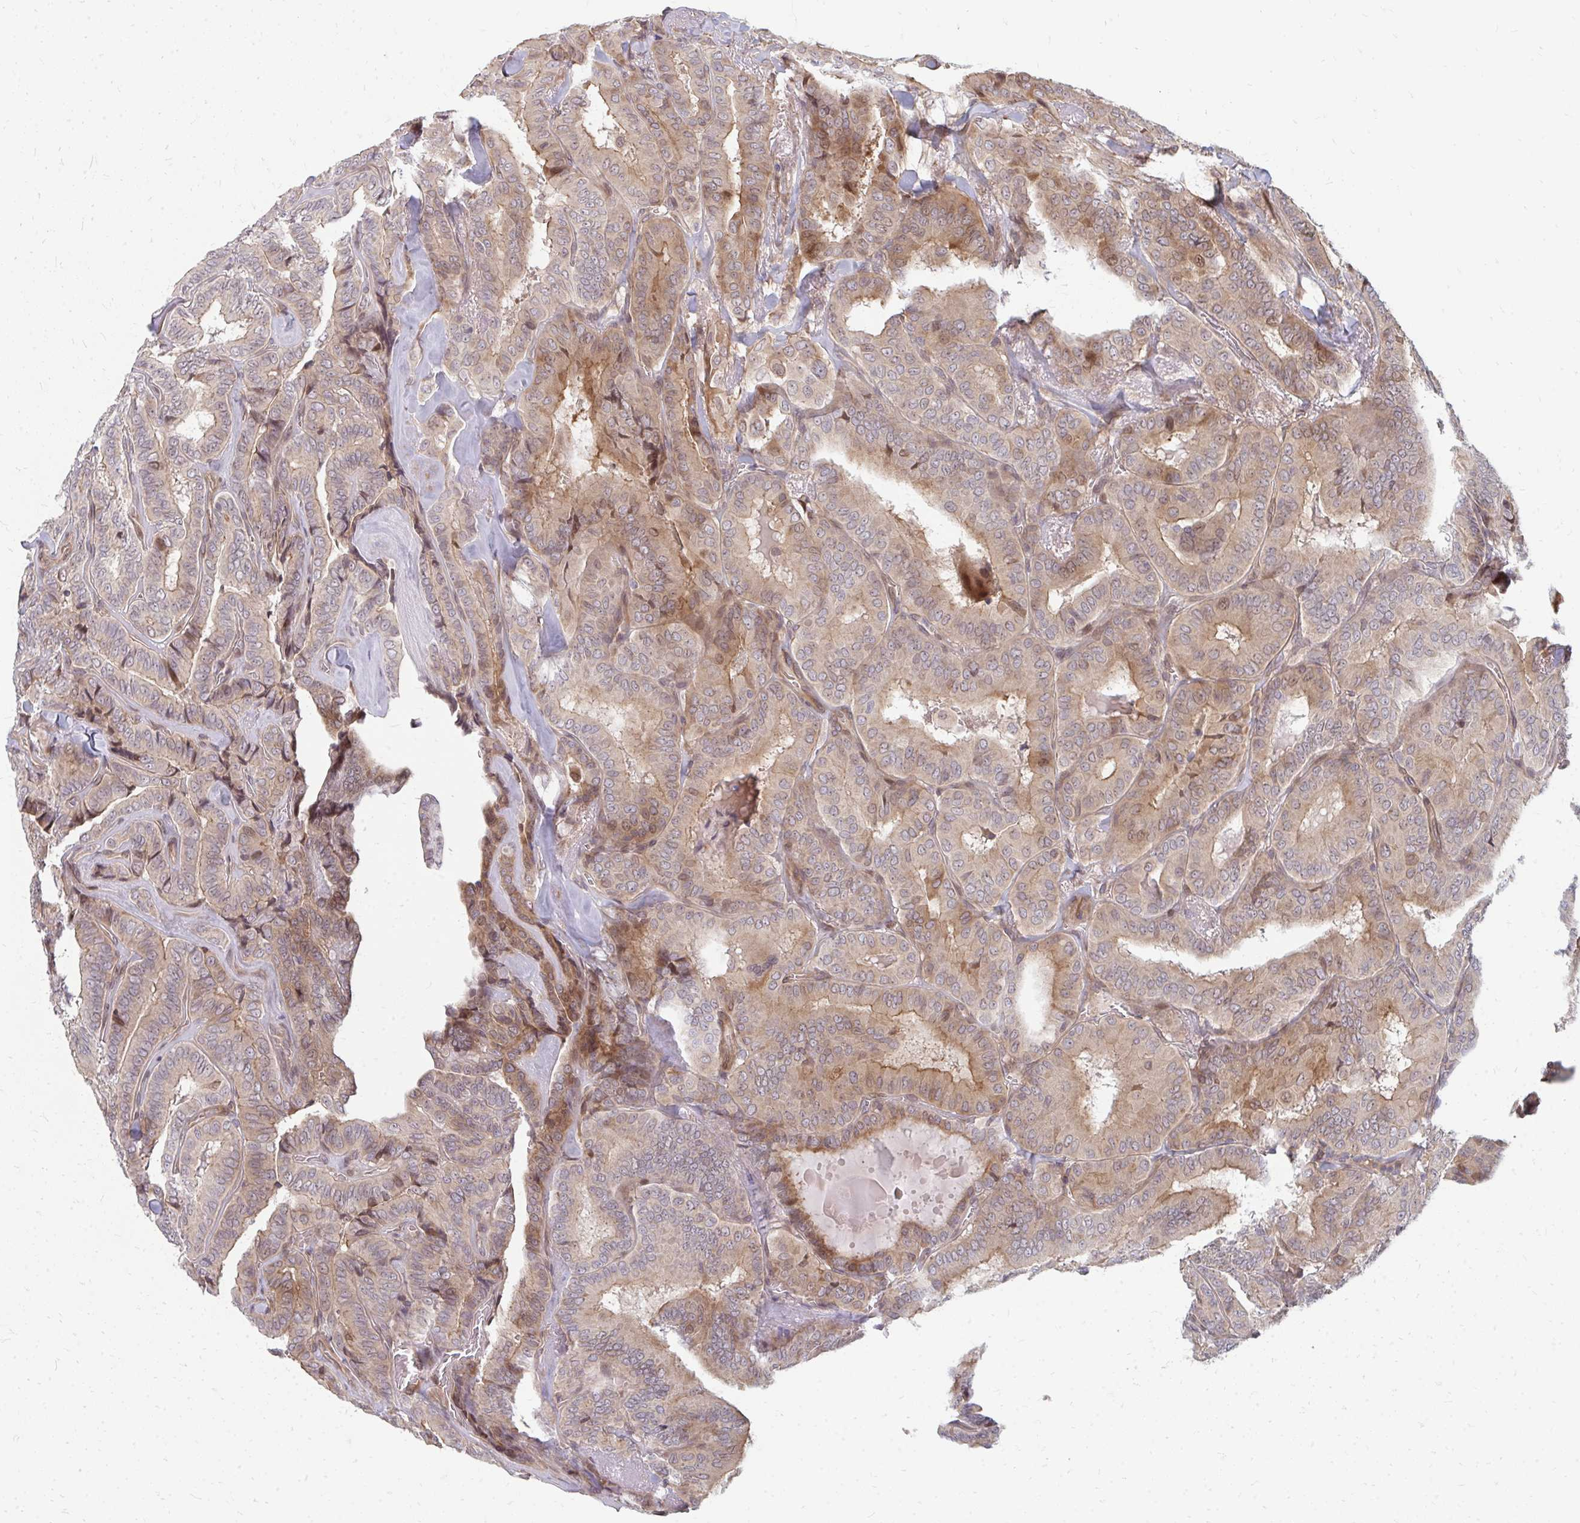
{"staining": {"intensity": "moderate", "quantity": "25%-75%", "location": "cytoplasmic/membranous"}, "tissue": "thyroid cancer", "cell_type": "Tumor cells", "image_type": "cancer", "snomed": [{"axis": "morphology", "description": "Papillary adenocarcinoma, NOS"}, {"axis": "topography", "description": "Thyroid gland"}], "caption": "Immunohistochemical staining of human thyroid papillary adenocarcinoma displays moderate cytoplasmic/membranous protein positivity in about 25%-75% of tumor cells.", "gene": "ZNF285", "patient": {"sex": "male", "age": 61}}